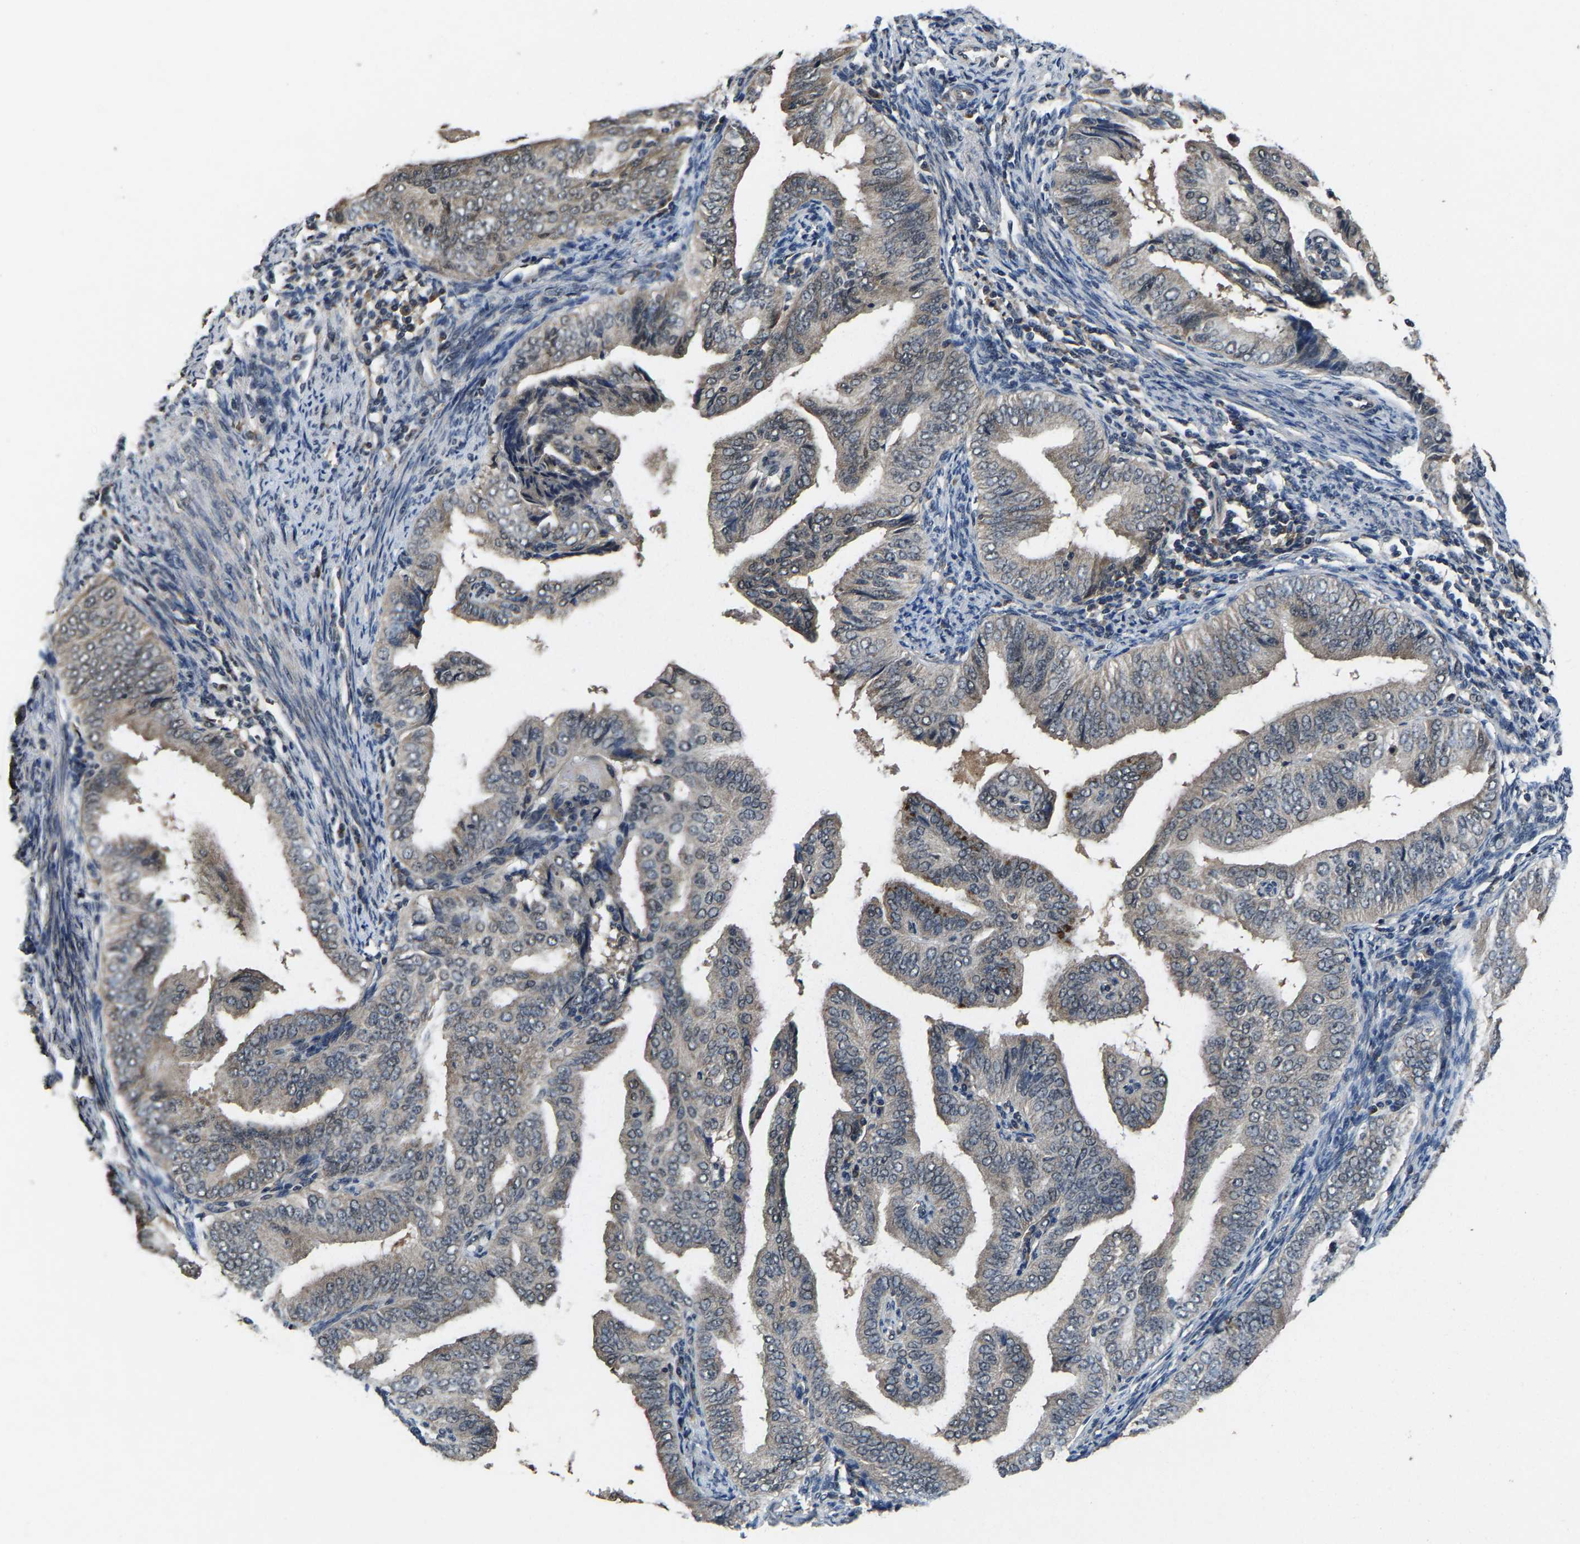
{"staining": {"intensity": "weak", "quantity": "25%-75%", "location": "cytoplasmic/membranous"}, "tissue": "endometrial cancer", "cell_type": "Tumor cells", "image_type": "cancer", "snomed": [{"axis": "morphology", "description": "Adenocarcinoma, NOS"}, {"axis": "topography", "description": "Endometrium"}], "caption": "There is low levels of weak cytoplasmic/membranous positivity in tumor cells of adenocarcinoma (endometrial), as demonstrated by immunohistochemical staining (brown color).", "gene": "HUWE1", "patient": {"sex": "female", "age": 58}}